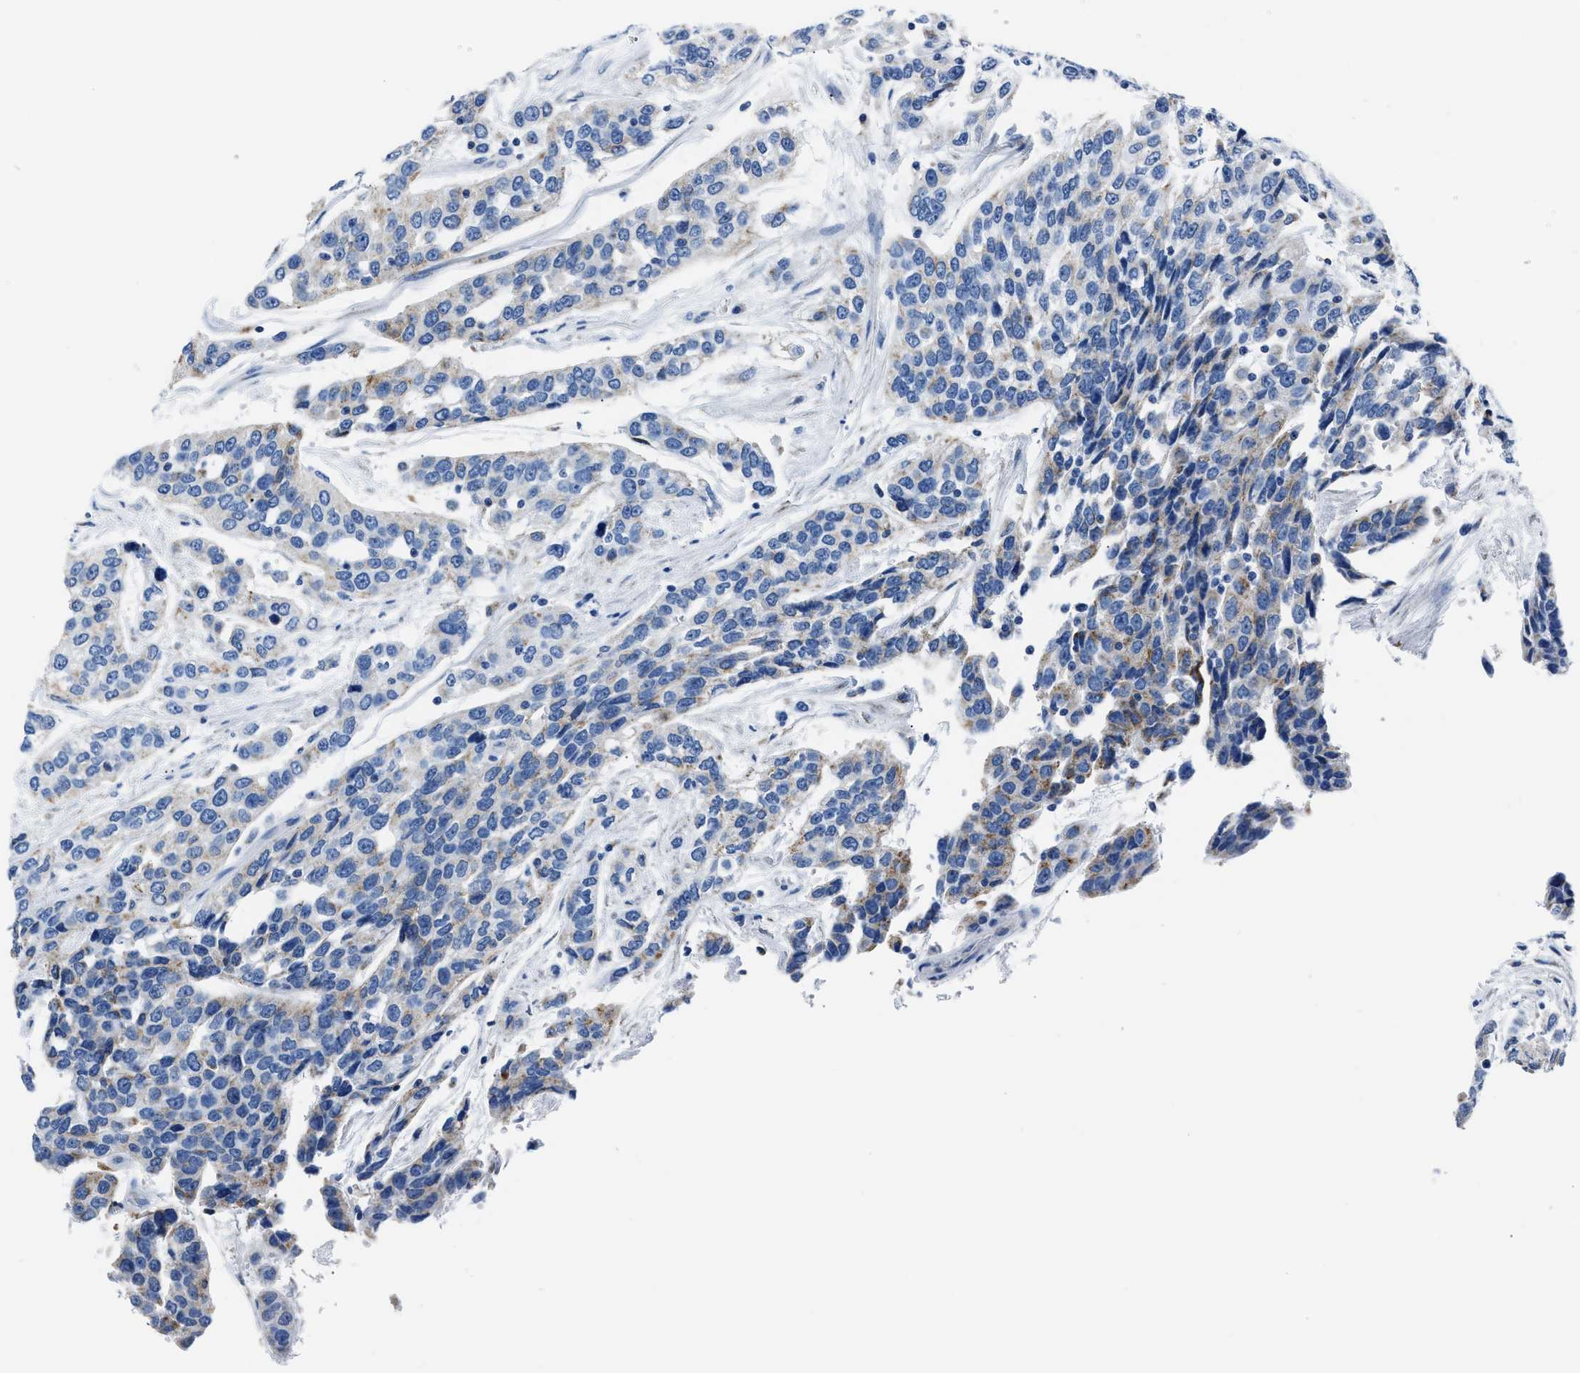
{"staining": {"intensity": "weak", "quantity": "<25%", "location": "cytoplasmic/membranous"}, "tissue": "urothelial cancer", "cell_type": "Tumor cells", "image_type": "cancer", "snomed": [{"axis": "morphology", "description": "Urothelial carcinoma, High grade"}, {"axis": "topography", "description": "Urinary bladder"}], "caption": "Protein analysis of urothelial carcinoma (high-grade) reveals no significant expression in tumor cells.", "gene": "AMACR", "patient": {"sex": "female", "age": 80}}